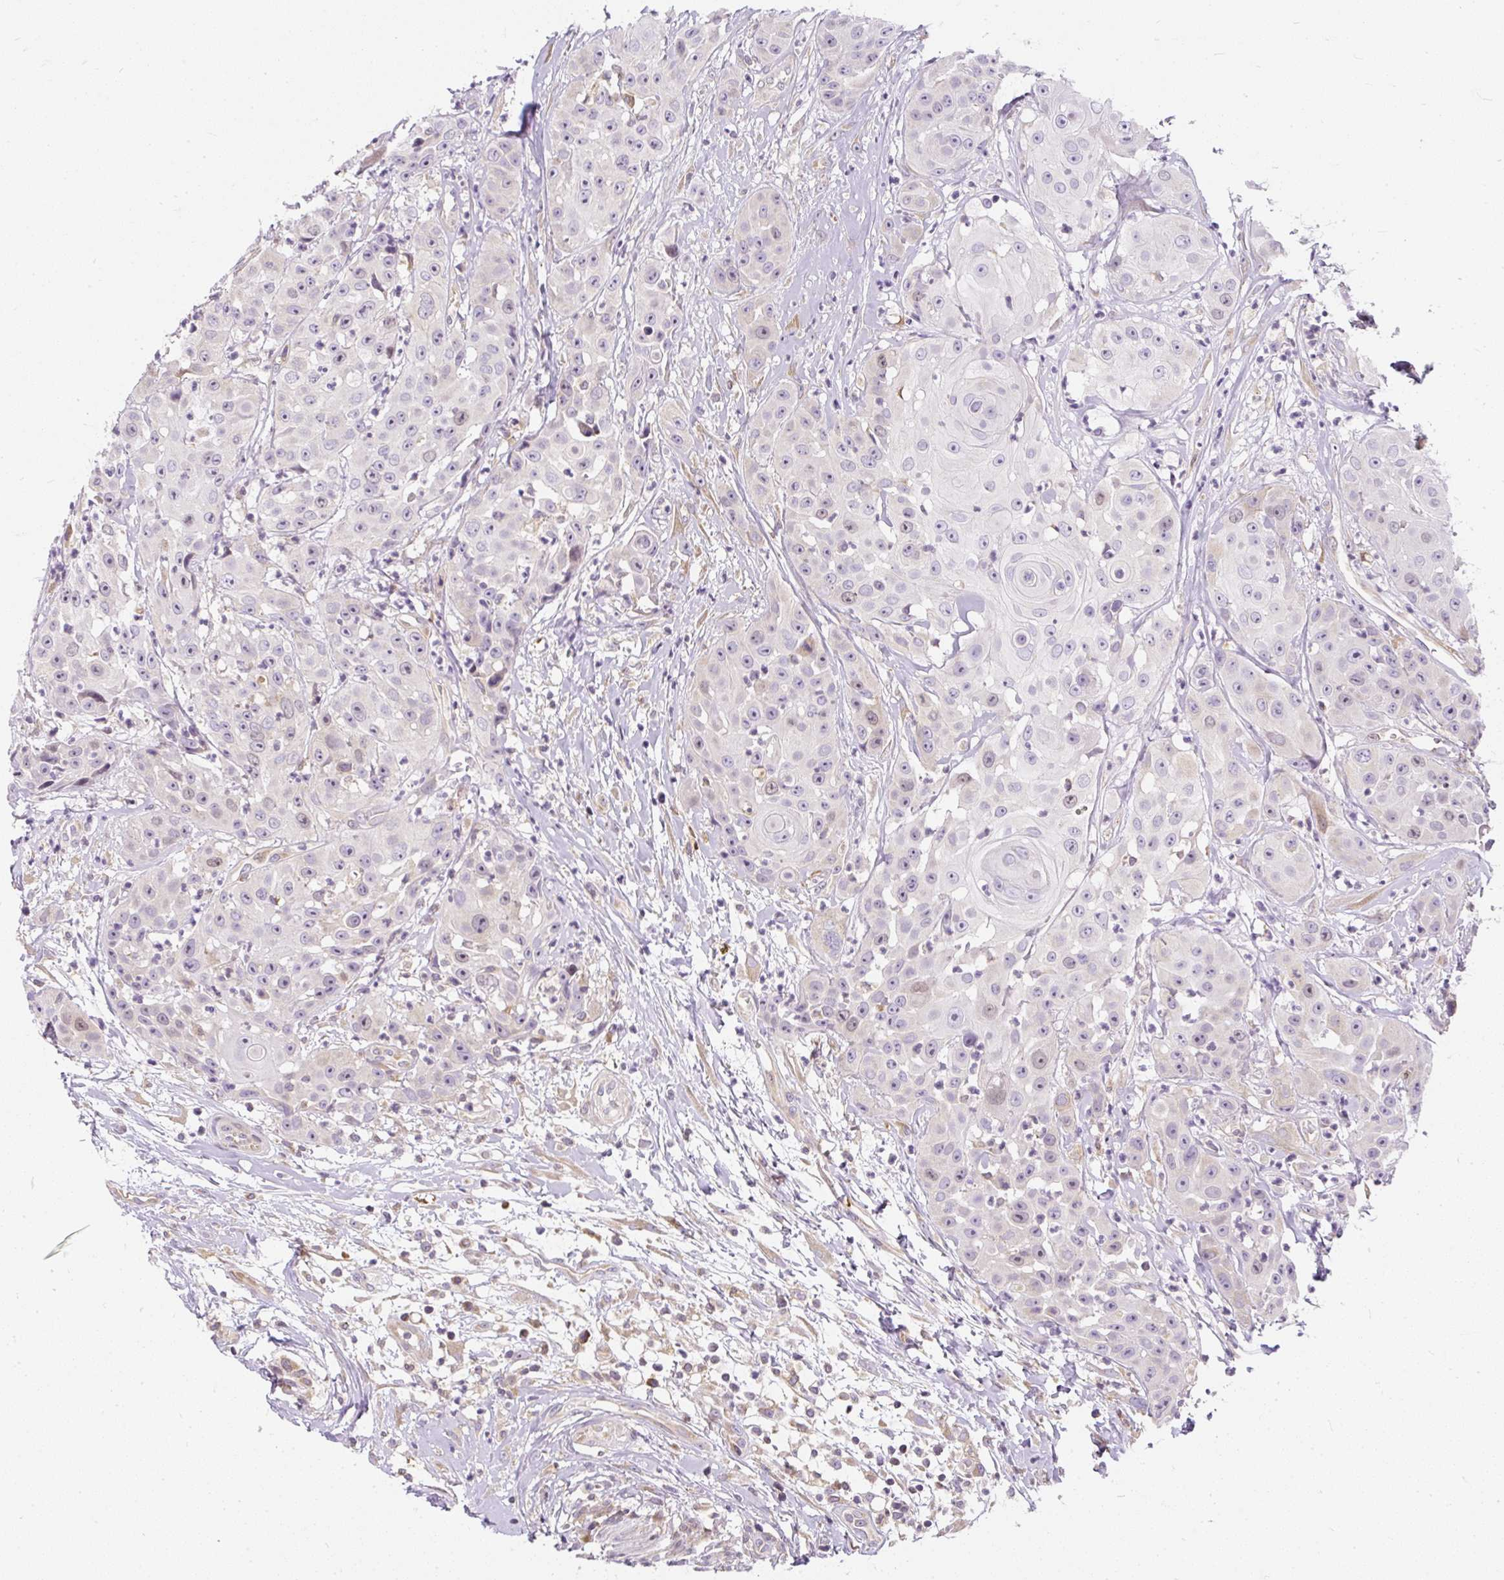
{"staining": {"intensity": "weak", "quantity": "<25%", "location": "nuclear"}, "tissue": "head and neck cancer", "cell_type": "Tumor cells", "image_type": "cancer", "snomed": [{"axis": "morphology", "description": "Squamous cell carcinoma, NOS"}, {"axis": "topography", "description": "Head-Neck"}], "caption": "The image exhibits no significant positivity in tumor cells of head and neck cancer (squamous cell carcinoma).", "gene": "CYP20A1", "patient": {"sex": "male", "age": 83}}